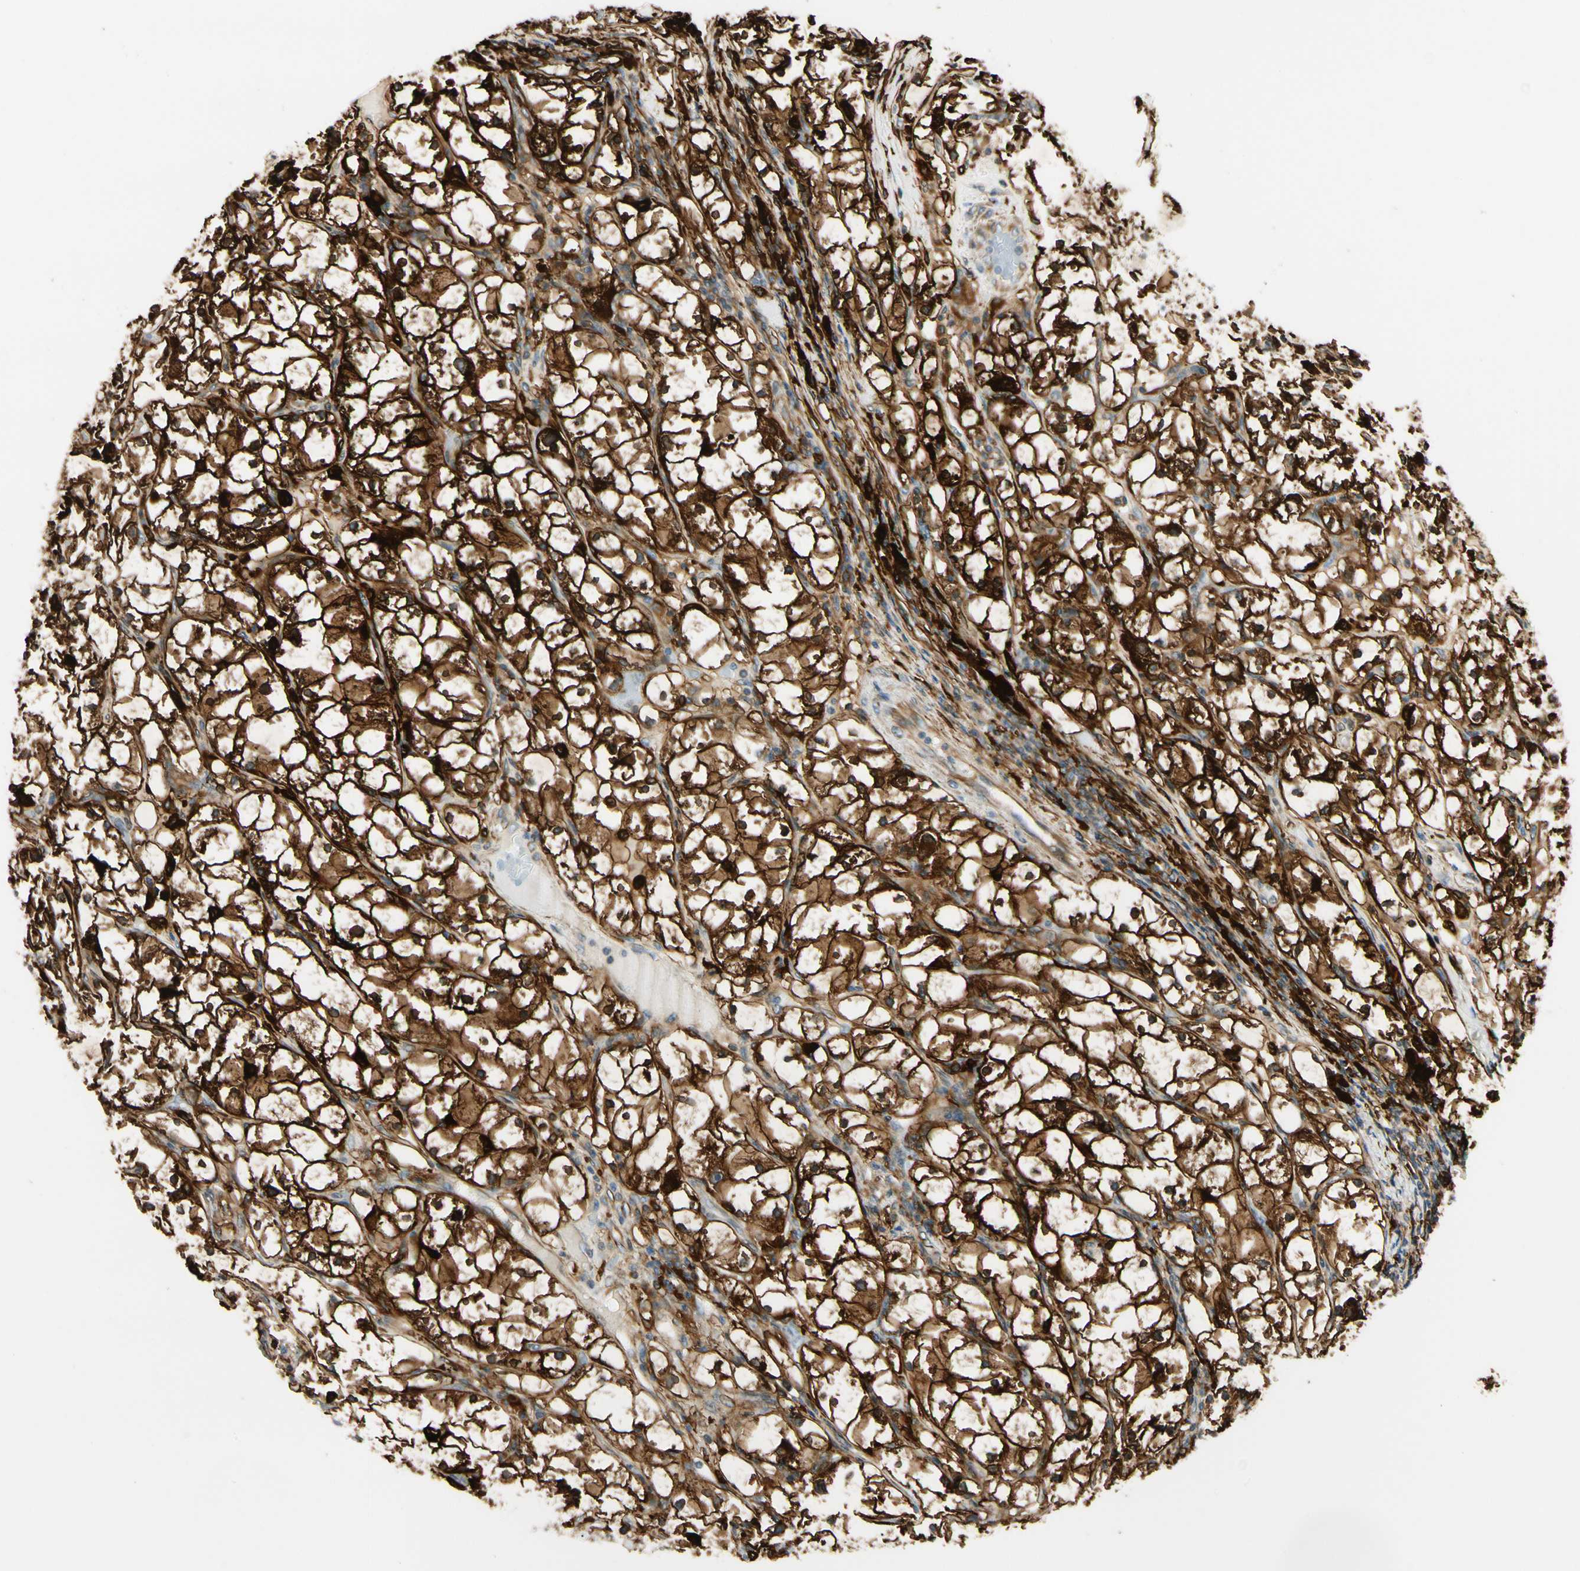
{"staining": {"intensity": "strong", "quantity": ">75%", "location": "cytoplasmic/membranous,nuclear"}, "tissue": "renal cancer", "cell_type": "Tumor cells", "image_type": "cancer", "snomed": [{"axis": "morphology", "description": "Adenocarcinoma, NOS"}, {"axis": "topography", "description": "Kidney"}], "caption": "High-power microscopy captured an IHC photomicrograph of adenocarcinoma (renal), revealing strong cytoplasmic/membranous and nuclear positivity in approximately >75% of tumor cells.", "gene": "FTH1", "patient": {"sex": "male", "age": 56}}